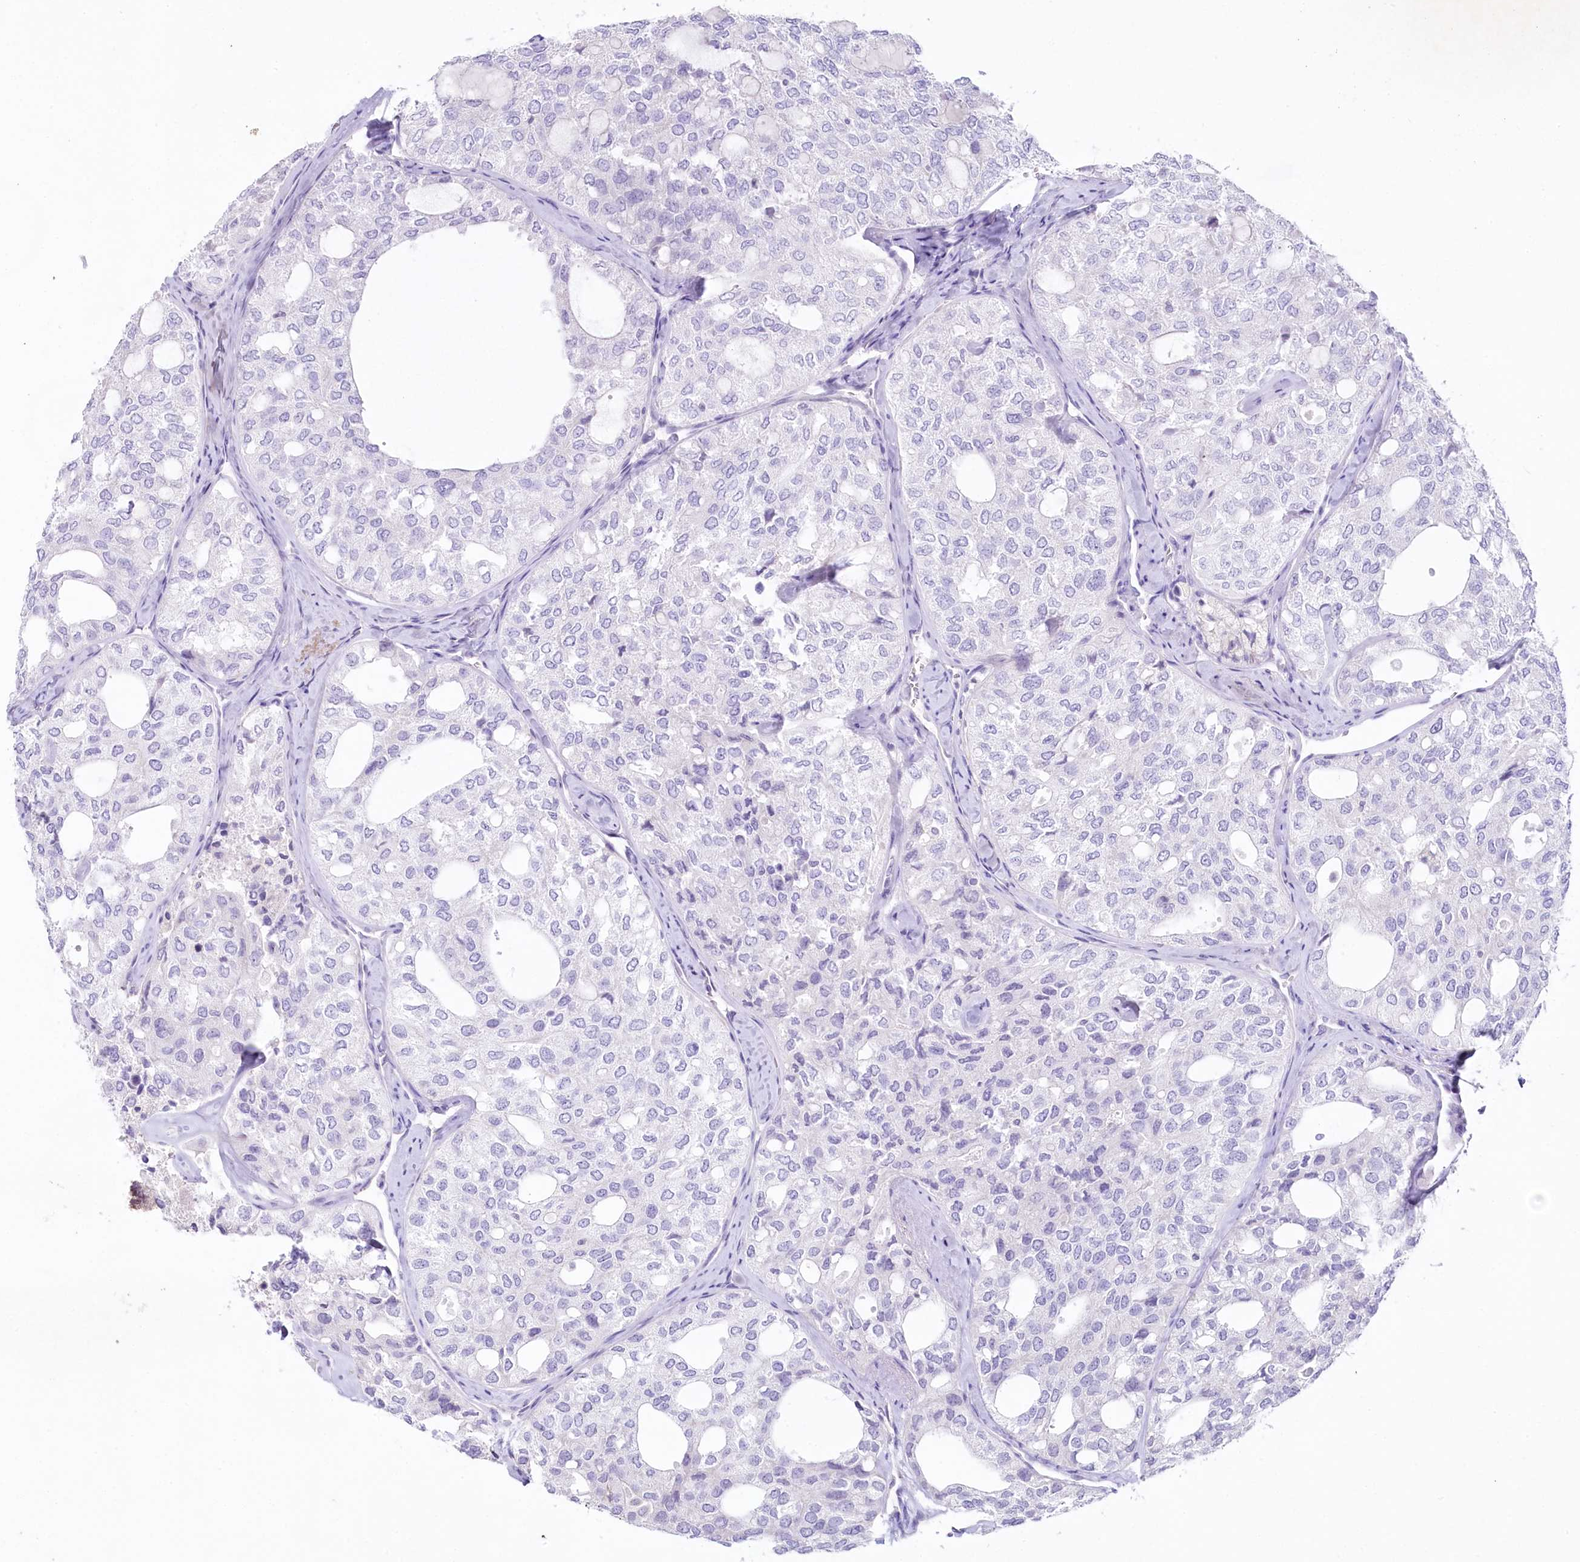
{"staining": {"intensity": "negative", "quantity": "none", "location": "none"}, "tissue": "thyroid cancer", "cell_type": "Tumor cells", "image_type": "cancer", "snomed": [{"axis": "morphology", "description": "Follicular adenoma carcinoma, NOS"}, {"axis": "topography", "description": "Thyroid gland"}], "caption": "A high-resolution micrograph shows immunohistochemistry staining of thyroid follicular adenoma carcinoma, which exhibits no significant expression in tumor cells.", "gene": "MYOZ1", "patient": {"sex": "male", "age": 75}}